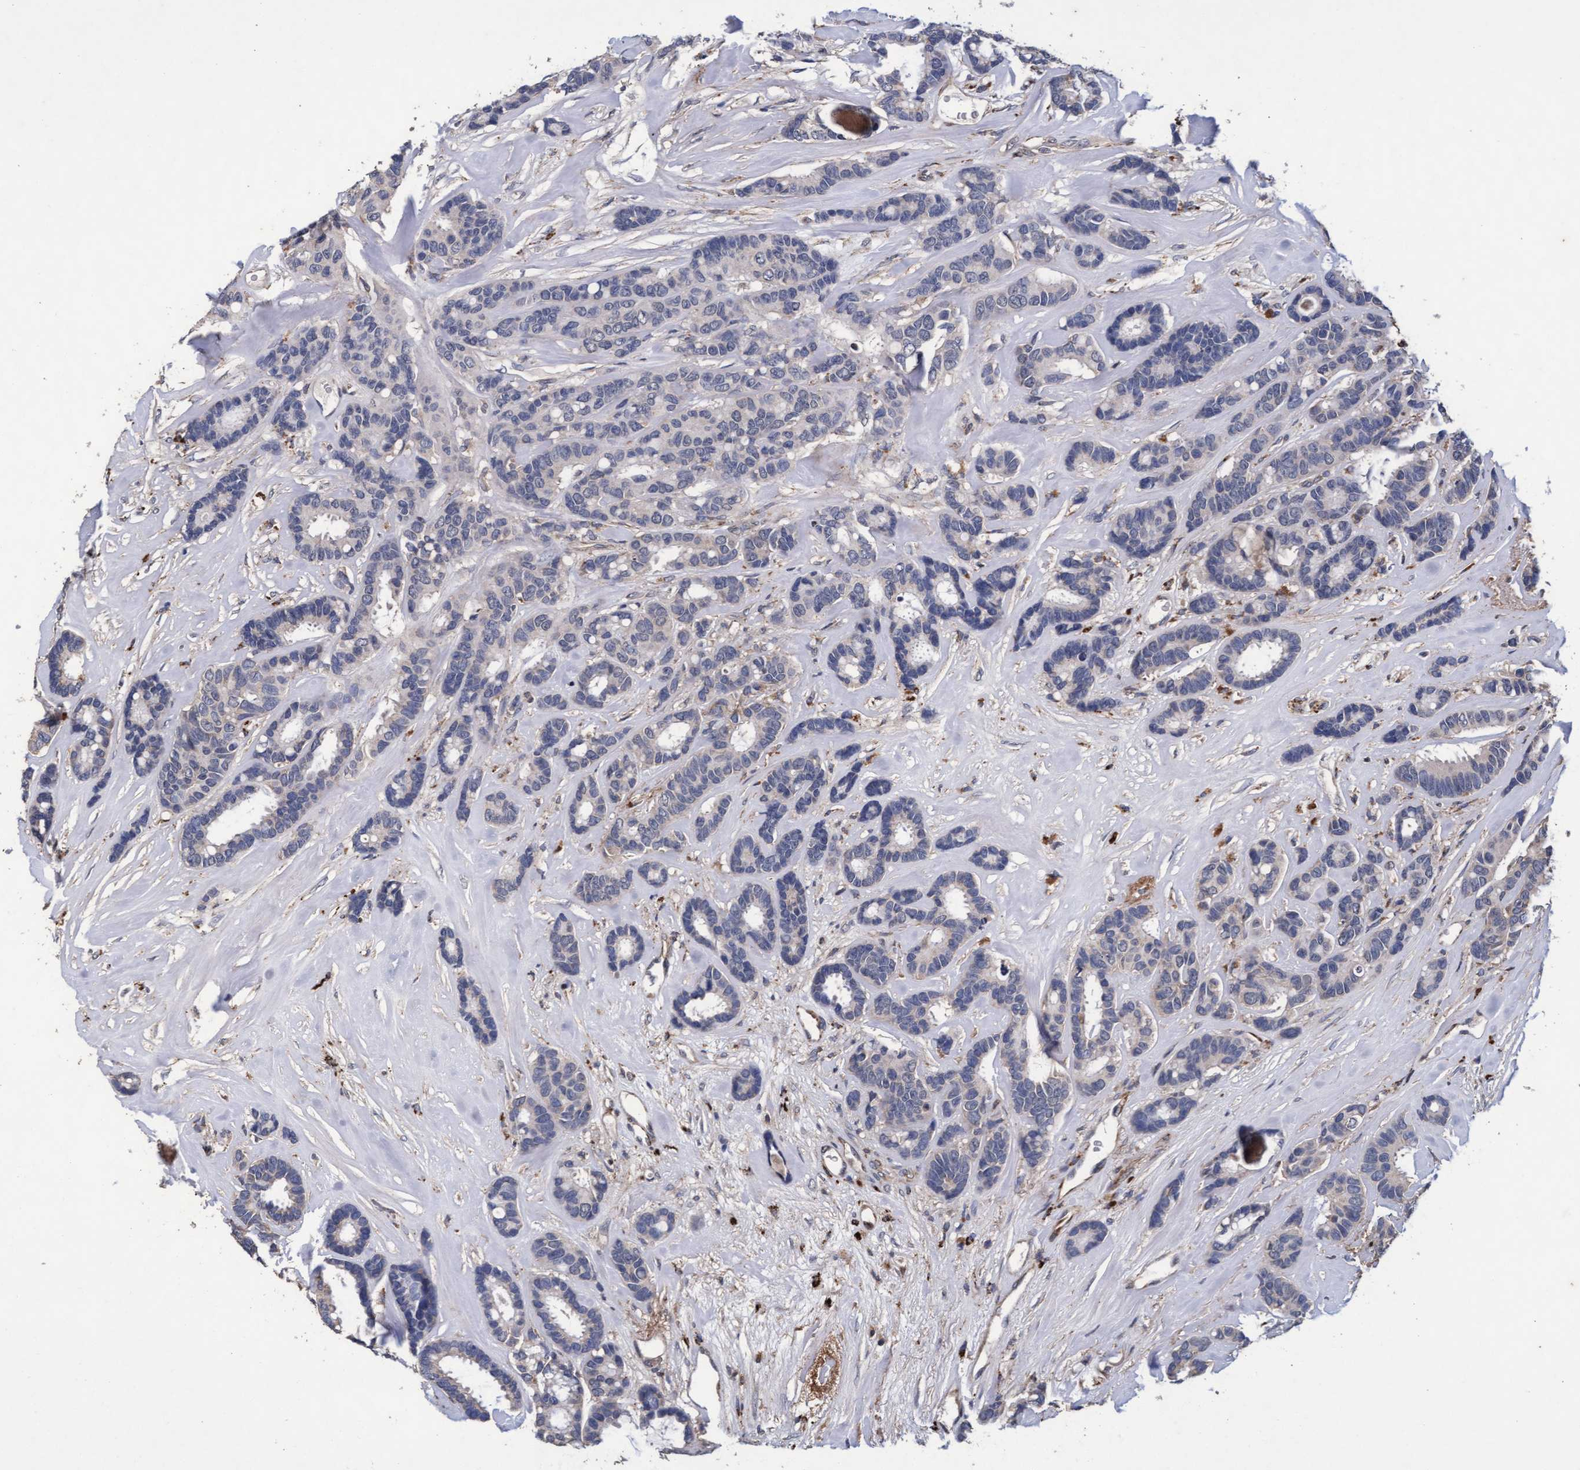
{"staining": {"intensity": "negative", "quantity": "none", "location": "none"}, "tissue": "breast cancer", "cell_type": "Tumor cells", "image_type": "cancer", "snomed": [{"axis": "morphology", "description": "Duct carcinoma"}, {"axis": "topography", "description": "Breast"}], "caption": "Immunohistochemistry (IHC) histopathology image of neoplastic tissue: human breast cancer (infiltrating ductal carcinoma) stained with DAB reveals no significant protein staining in tumor cells.", "gene": "CPQ", "patient": {"sex": "female", "age": 87}}